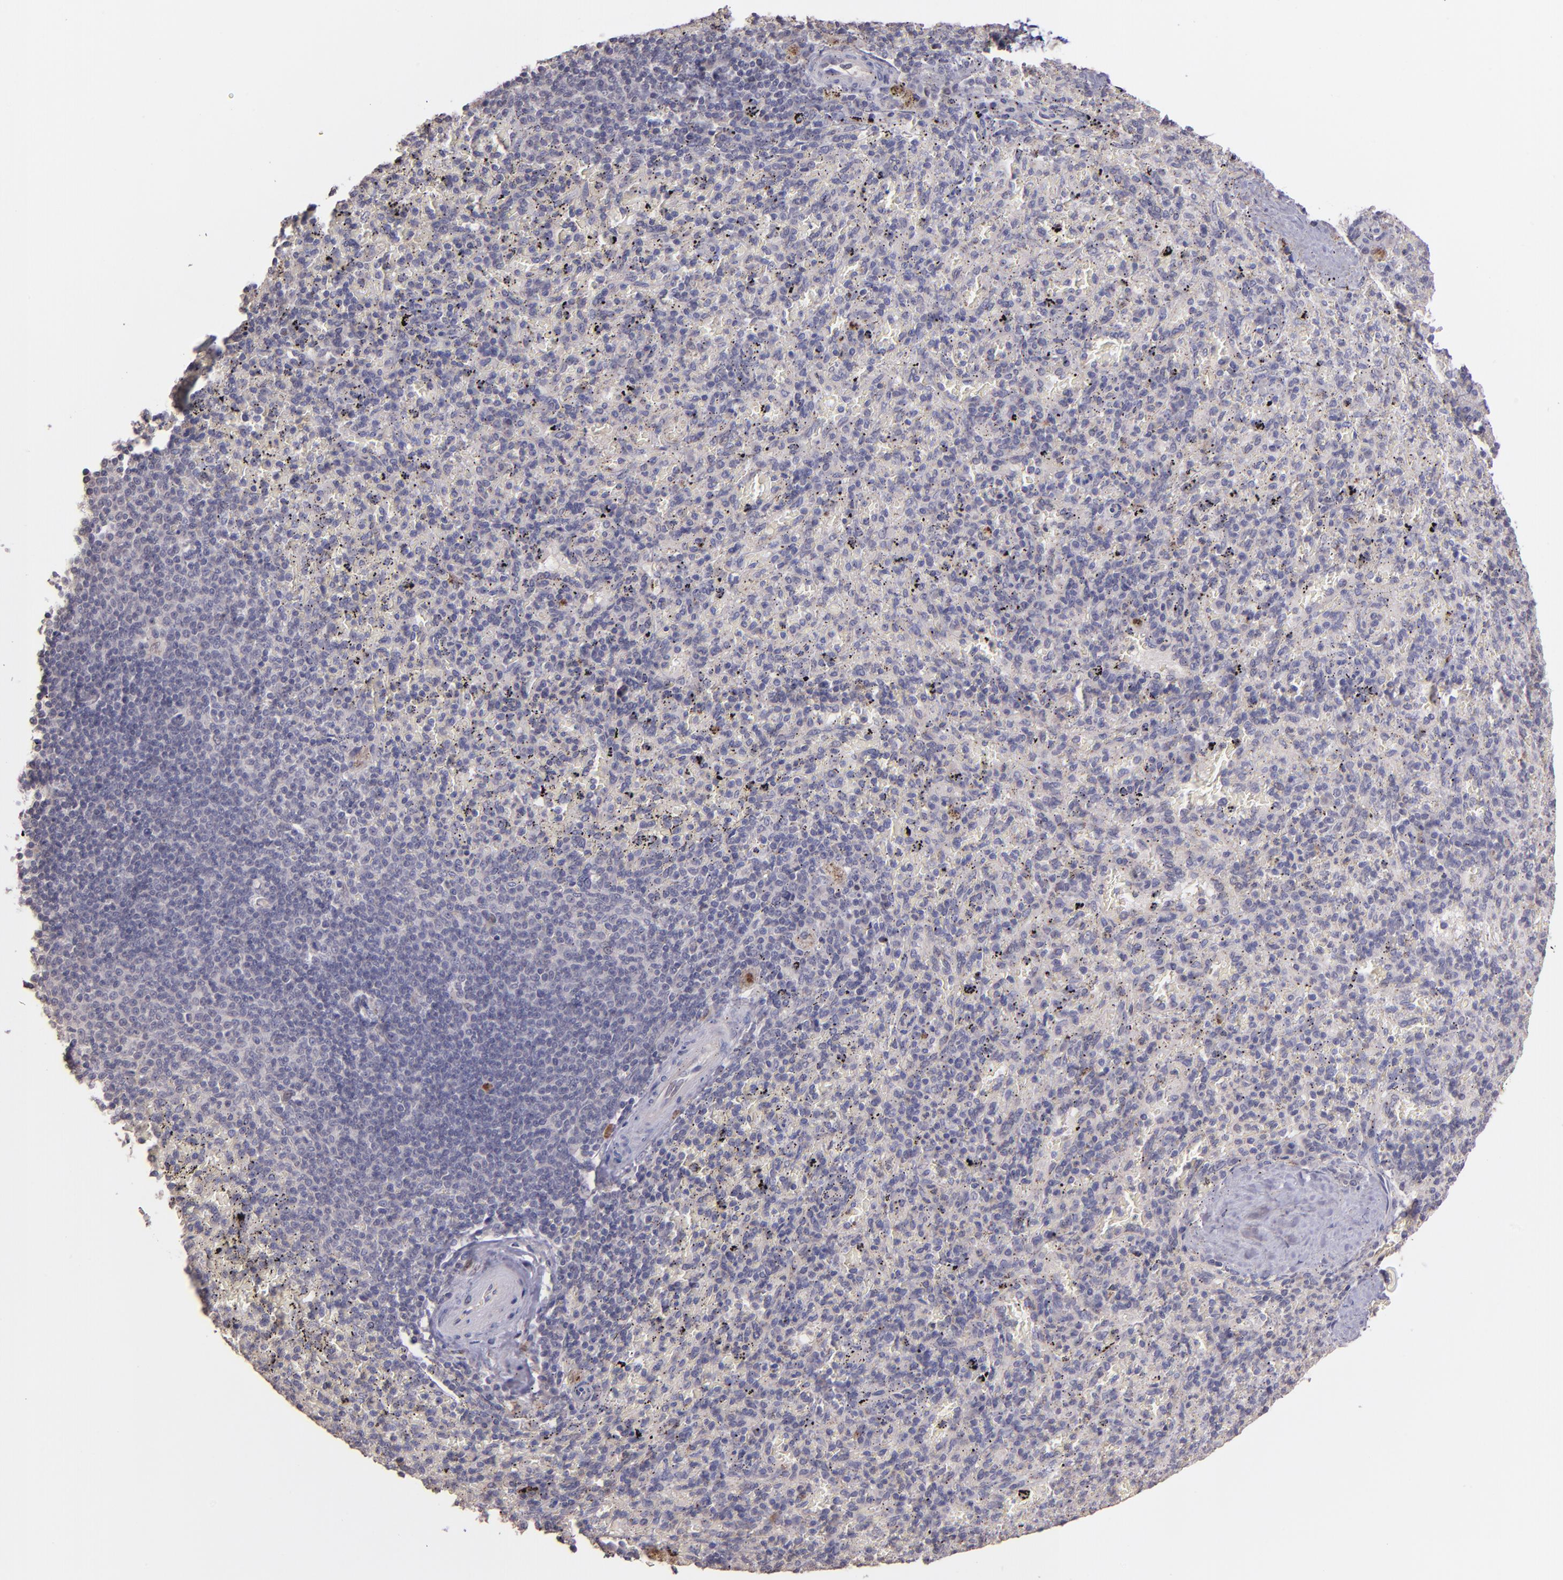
{"staining": {"intensity": "negative", "quantity": "none", "location": "none"}, "tissue": "spleen", "cell_type": "Cells in red pulp", "image_type": "normal", "snomed": [{"axis": "morphology", "description": "Normal tissue, NOS"}, {"axis": "topography", "description": "Spleen"}], "caption": "Spleen stained for a protein using IHC demonstrates no expression cells in red pulp.", "gene": "NUP62CL", "patient": {"sex": "female", "age": 43}}